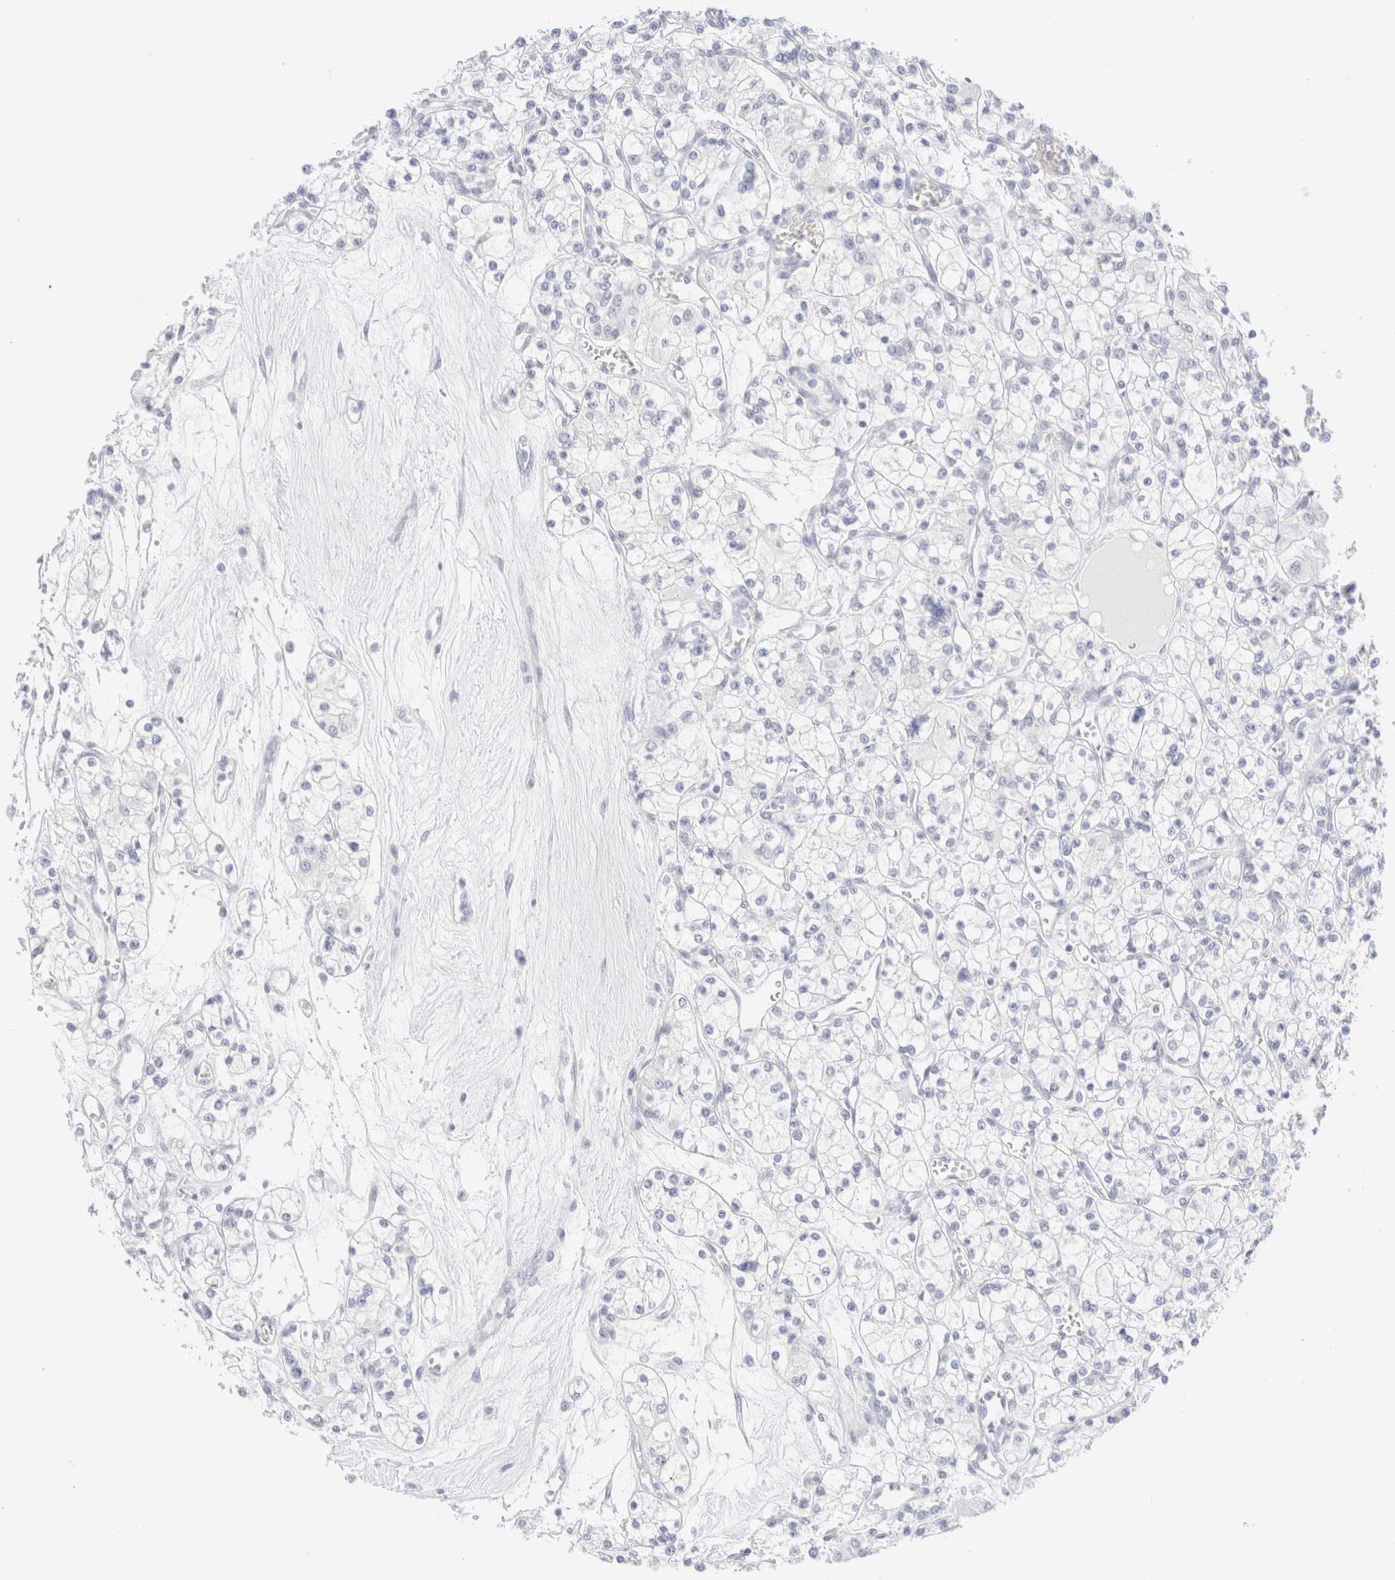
{"staining": {"intensity": "negative", "quantity": "none", "location": "none"}, "tissue": "renal cancer", "cell_type": "Tumor cells", "image_type": "cancer", "snomed": [{"axis": "morphology", "description": "Adenocarcinoma, NOS"}, {"axis": "topography", "description": "Kidney"}], "caption": "This is an immunohistochemistry (IHC) photomicrograph of human renal adenocarcinoma. There is no staining in tumor cells.", "gene": "KRT15", "patient": {"sex": "female", "age": 59}}